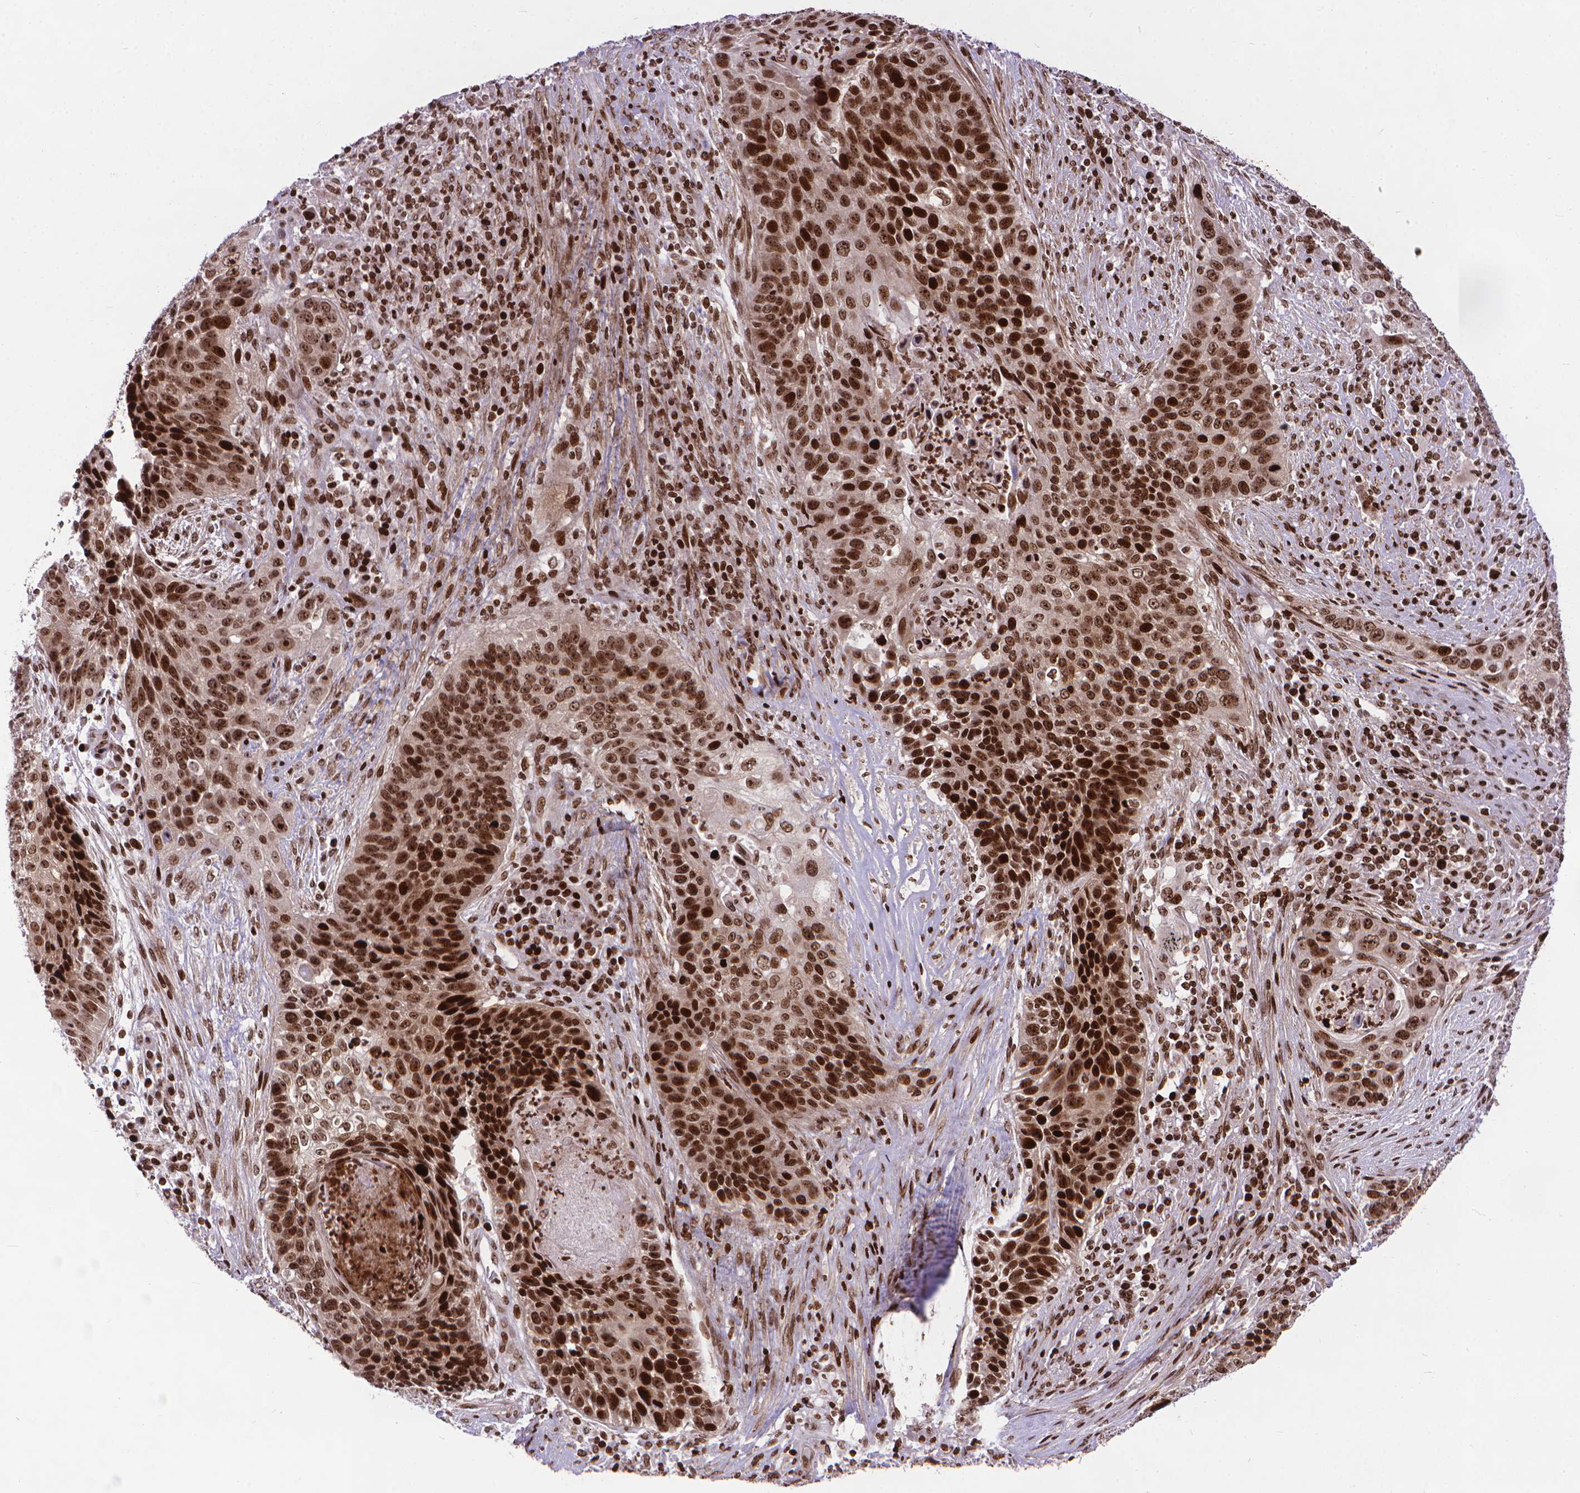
{"staining": {"intensity": "strong", "quantity": ">75%", "location": "nuclear"}, "tissue": "lung cancer", "cell_type": "Tumor cells", "image_type": "cancer", "snomed": [{"axis": "morphology", "description": "Squamous cell carcinoma, NOS"}, {"axis": "morphology", "description": "Squamous cell carcinoma, metastatic, NOS"}, {"axis": "topography", "description": "Lung"}, {"axis": "topography", "description": "Pleura, NOS"}], "caption": "A brown stain shows strong nuclear expression of a protein in lung cancer tumor cells.", "gene": "AMER1", "patient": {"sex": "male", "age": 72}}